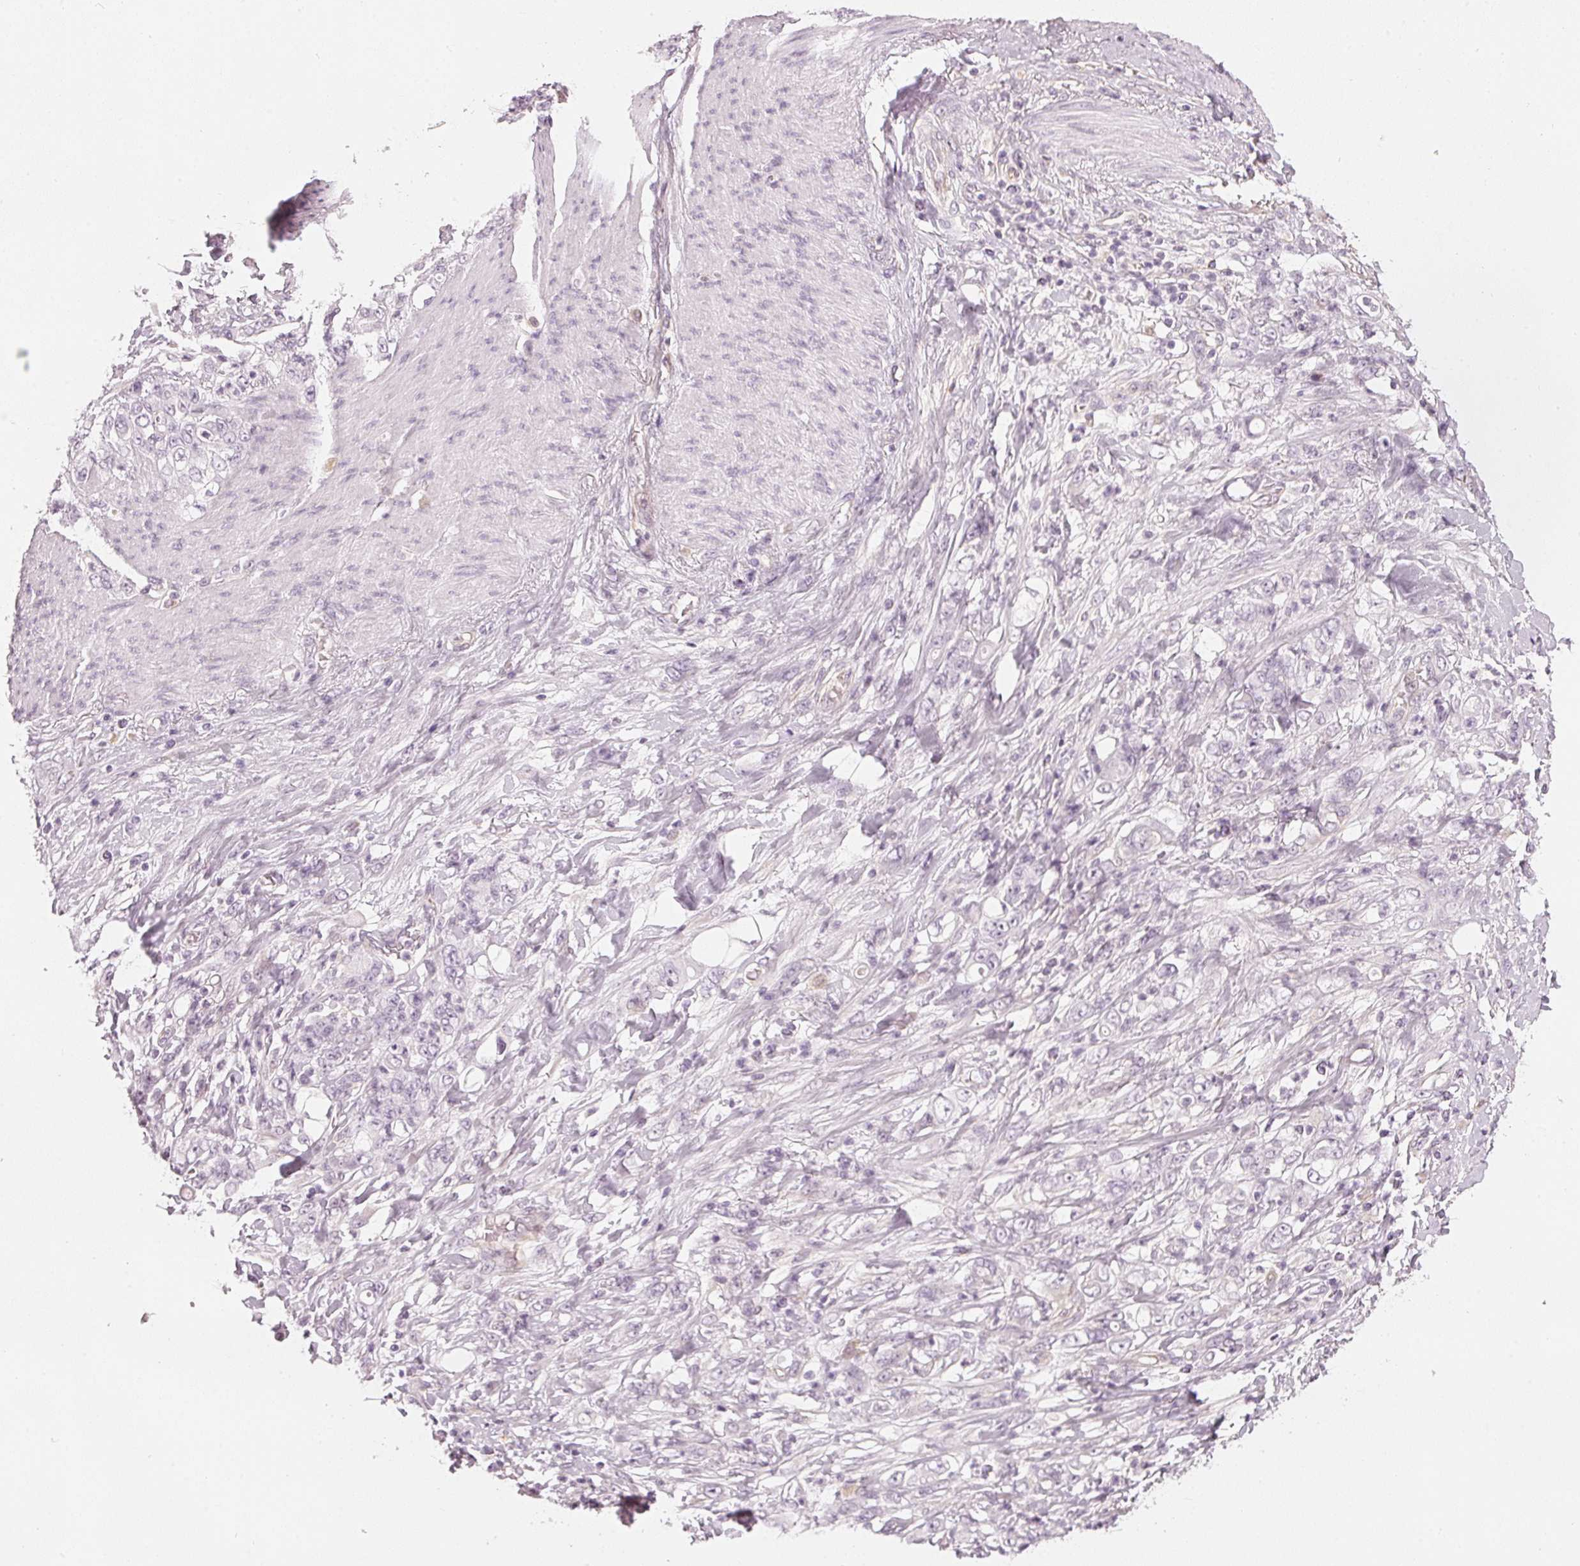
{"staining": {"intensity": "negative", "quantity": "none", "location": "none"}, "tissue": "stomach cancer", "cell_type": "Tumor cells", "image_type": "cancer", "snomed": [{"axis": "morphology", "description": "Adenocarcinoma, NOS"}, {"axis": "topography", "description": "Stomach"}], "caption": "Stomach cancer (adenocarcinoma) was stained to show a protein in brown. There is no significant positivity in tumor cells. The staining was performed using DAB to visualize the protein expression in brown, while the nuclei were stained in blue with hematoxylin (Magnification: 20x).", "gene": "APLP1", "patient": {"sex": "female", "age": 79}}